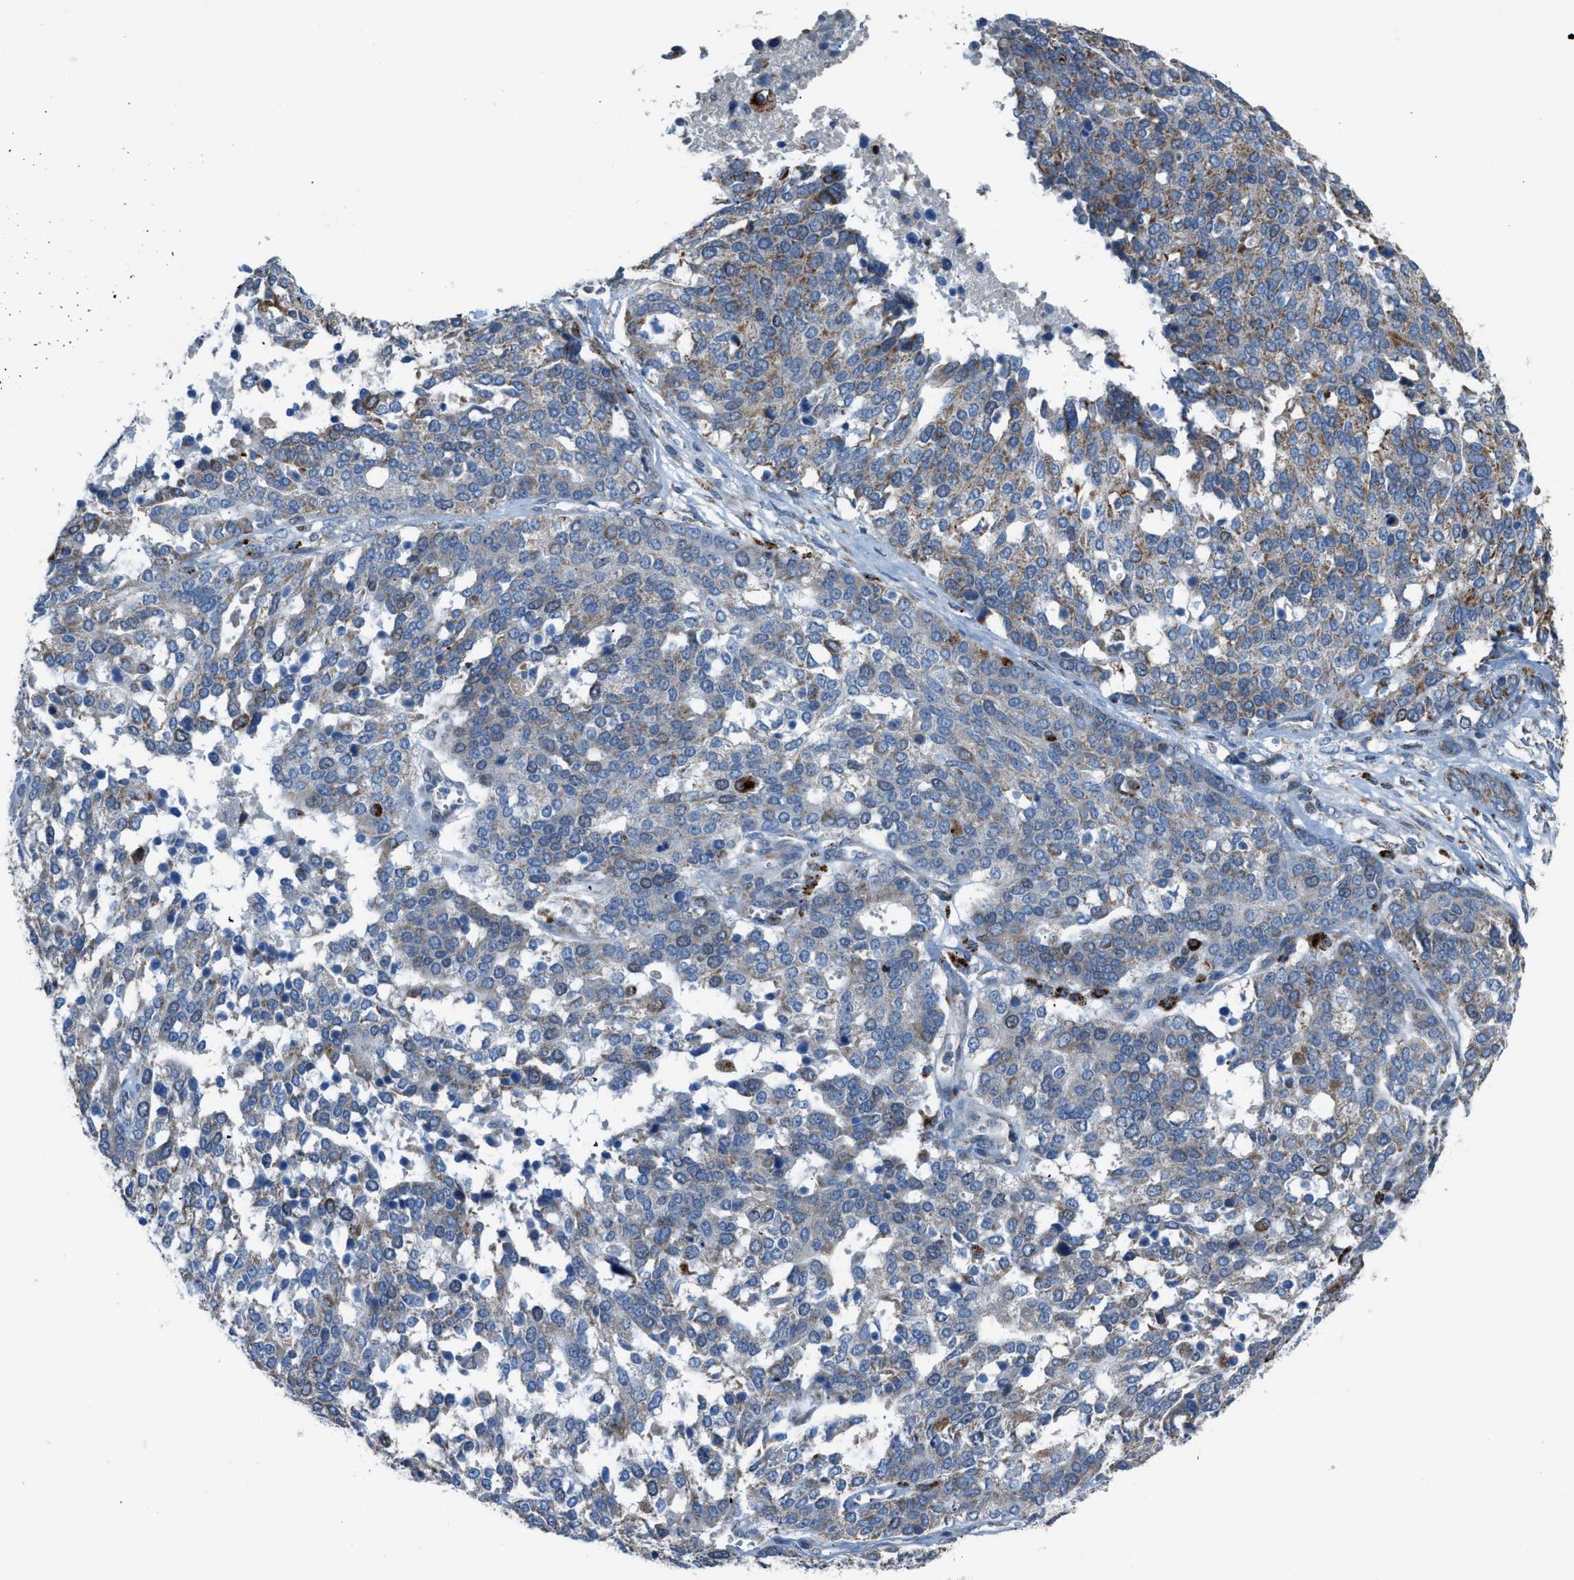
{"staining": {"intensity": "moderate", "quantity": "<25%", "location": "cytoplasmic/membranous"}, "tissue": "ovarian cancer", "cell_type": "Tumor cells", "image_type": "cancer", "snomed": [{"axis": "morphology", "description": "Cystadenocarcinoma, serous, NOS"}, {"axis": "topography", "description": "Ovary"}], "caption": "Protein expression analysis of ovarian serous cystadenocarcinoma reveals moderate cytoplasmic/membranous expression in approximately <25% of tumor cells. Using DAB (3,3'-diaminobenzidine) (brown) and hematoxylin (blue) stains, captured at high magnification using brightfield microscopy.", "gene": "SMIM20", "patient": {"sex": "female", "age": 44}}